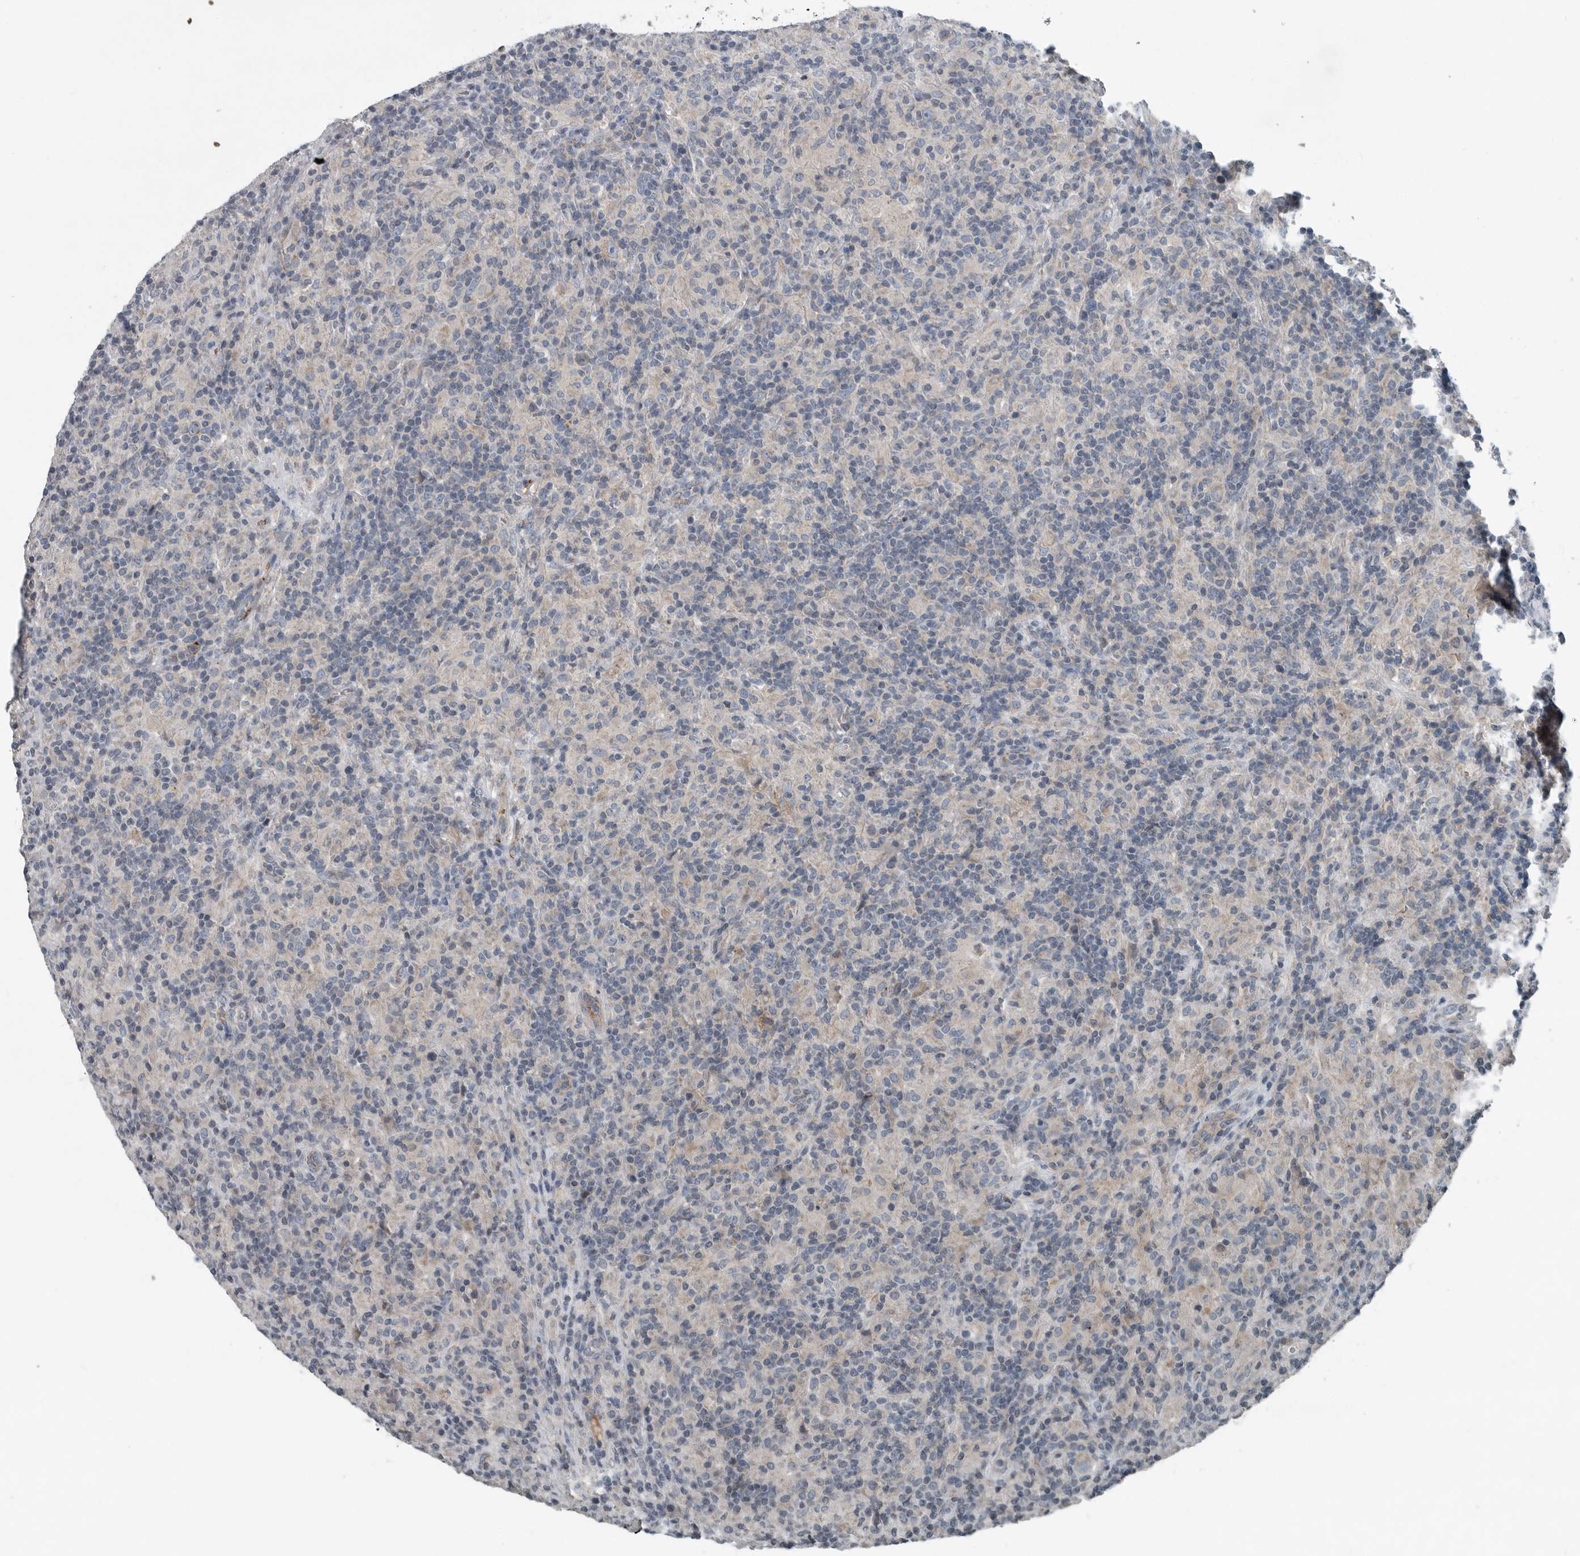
{"staining": {"intensity": "negative", "quantity": "none", "location": "none"}, "tissue": "lymphoma", "cell_type": "Tumor cells", "image_type": "cancer", "snomed": [{"axis": "morphology", "description": "Hodgkin's disease, NOS"}, {"axis": "topography", "description": "Lymph node"}], "caption": "DAB immunohistochemical staining of human Hodgkin's disease shows no significant positivity in tumor cells.", "gene": "MPP3", "patient": {"sex": "male", "age": 70}}